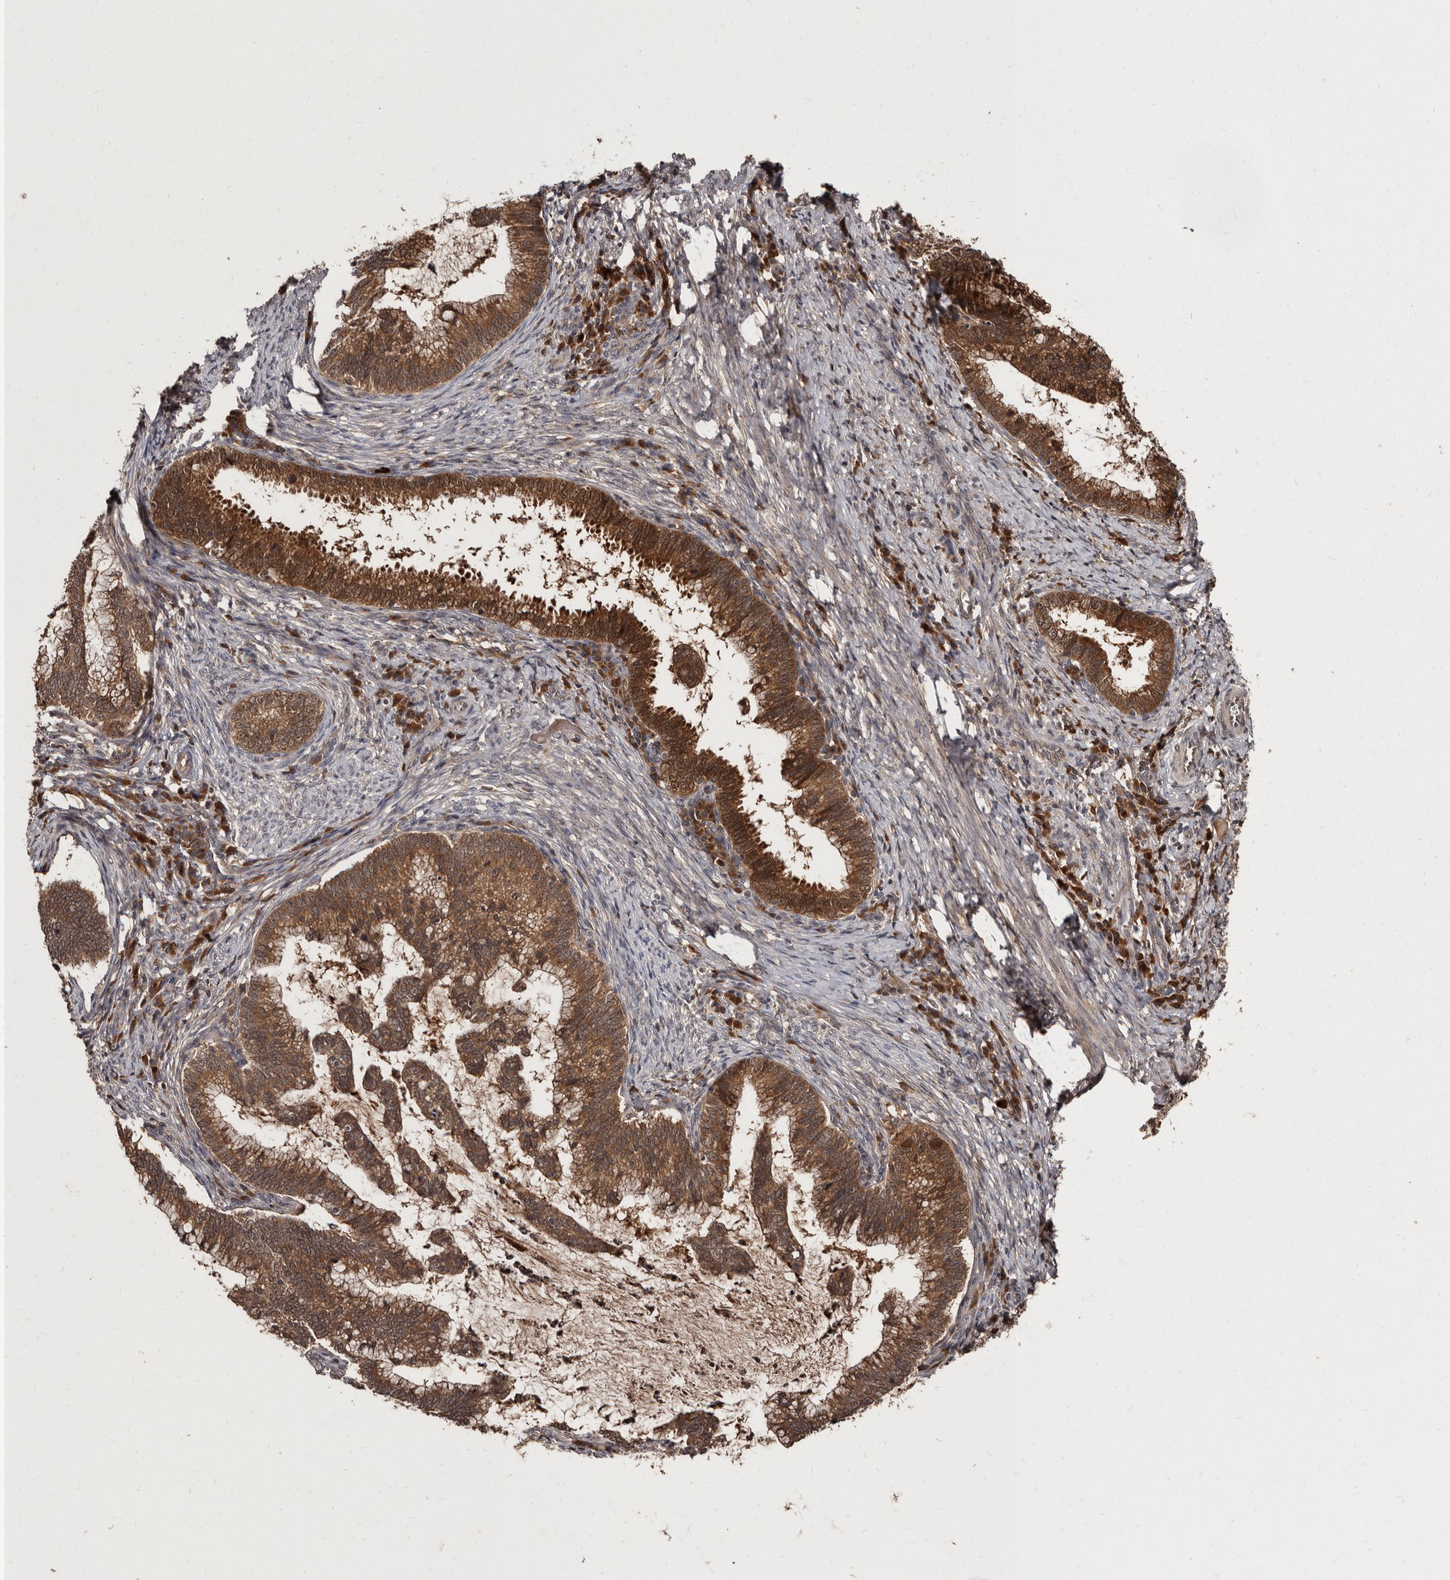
{"staining": {"intensity": "strong", "quantity": ">75%", "location": "cytoplasmic/membranous"}, "tissue": "cervical cancer", "cell_type": "Tumor cells", "image_type": "cancer", "snomed": [{"axis": "morphology", "description": "Adenocarcinoma, NOS"}, {"axis": "topography", "description": "Cervix"}], "caption": "Adenocarcinoma (cervical) stained for a protein (brown) shows strong cytoplasmic/membranous positive positivity in about >75% of tumor cells.", "gene": "PMVK", "patient": {"sex": "female", "age": 36}}